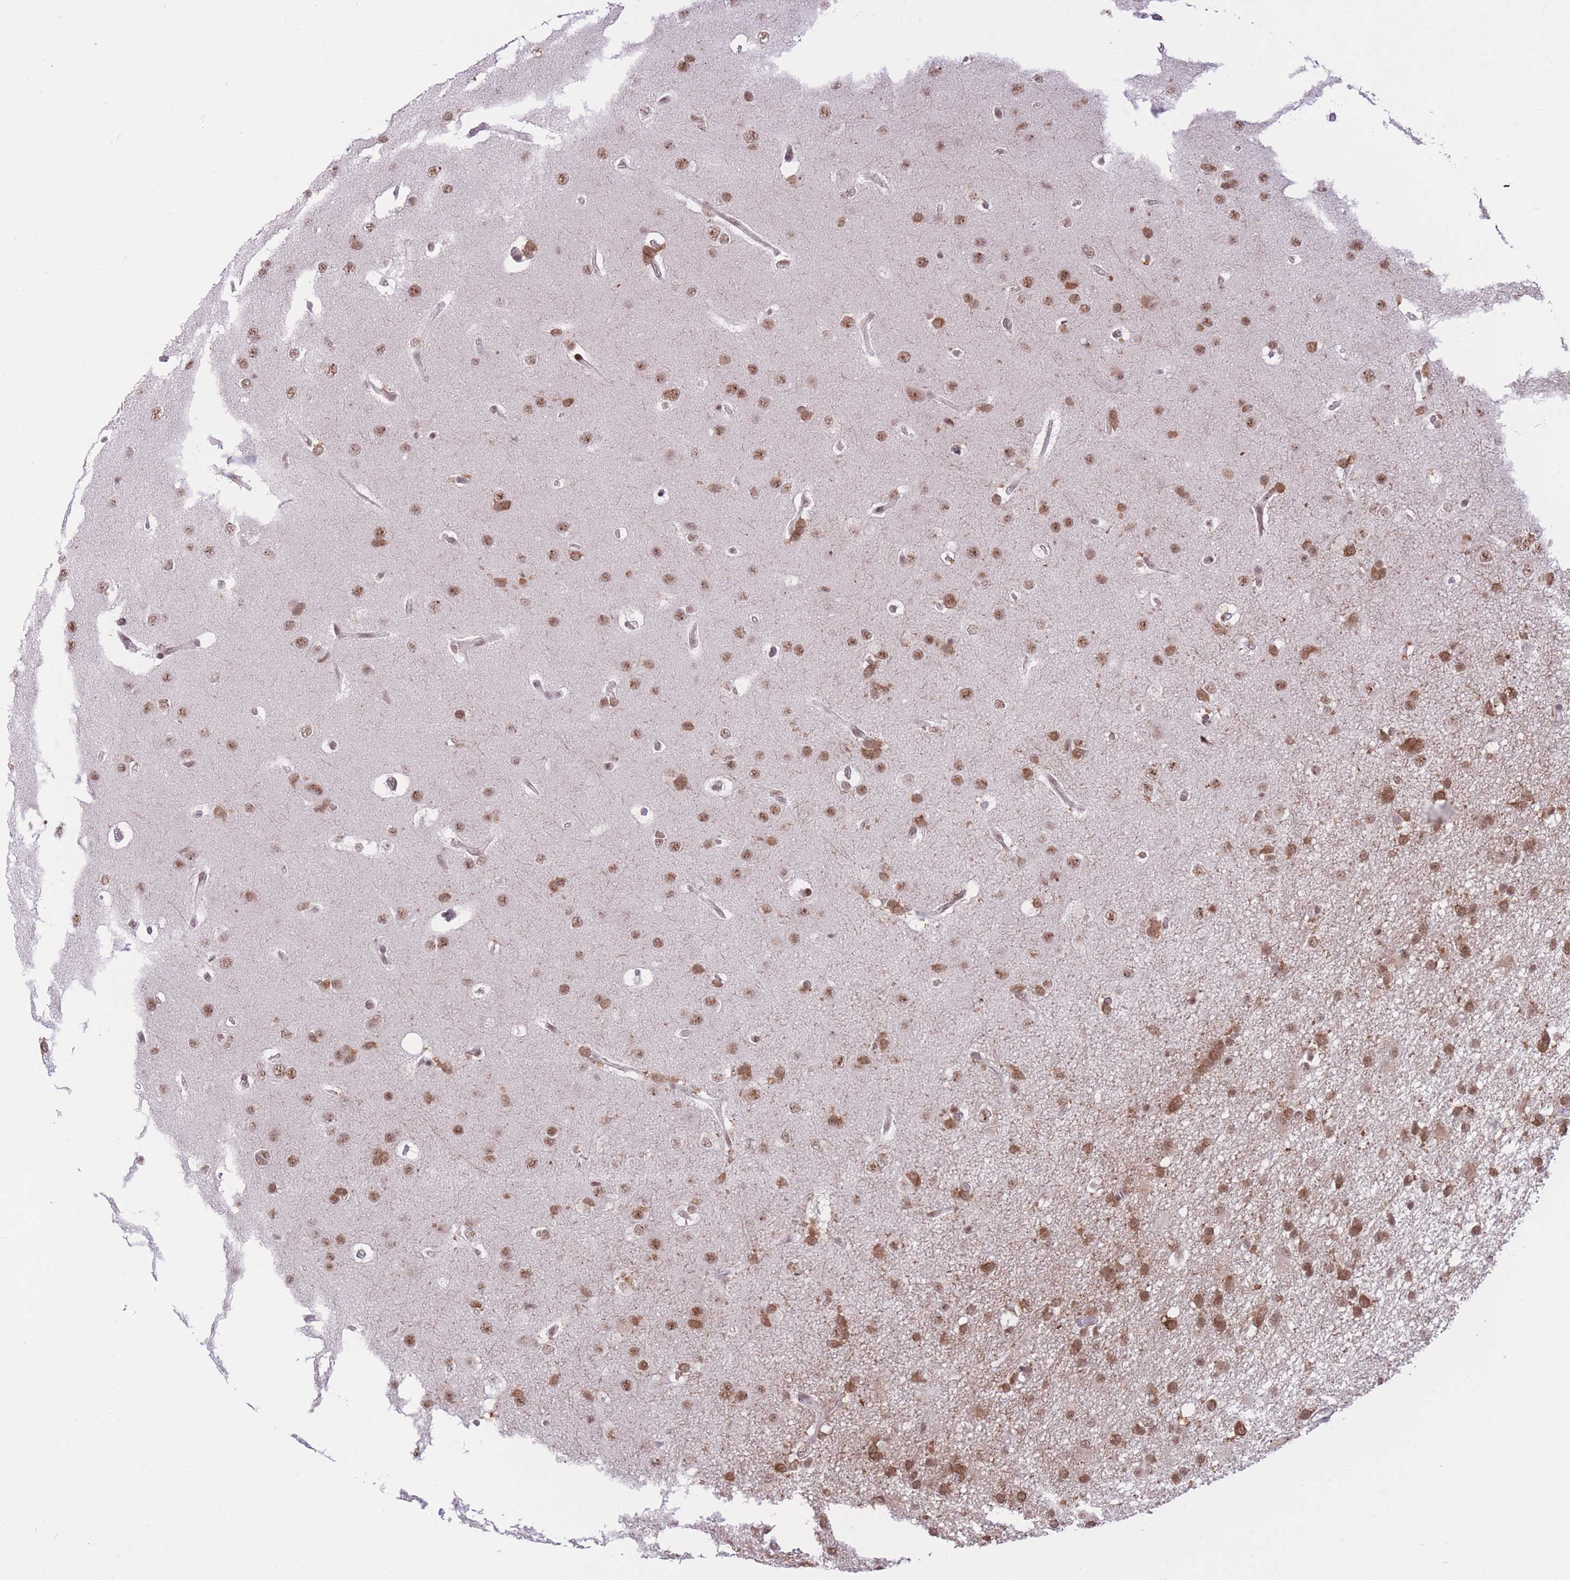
{"staining": {"intensity": "moderate", "quantity": ">75%", "location": "cytoplasmic/membranous,nuclear"}, "tissue": "glioma", "cell_type": "Tumor cells", "image_type": "cancer", "snomed": [{"axis": "morphology", "description": "Glioma, malignant, High grade"}, {"axis": "topography", "description": "Brain"}], "caption": "Human high-grade glioma (malignant) stained with a protein marker demonstrates moderate staining in tumor cells.", "gene": "PCIF1", "patient": {"sex": "male", "age": 77}}